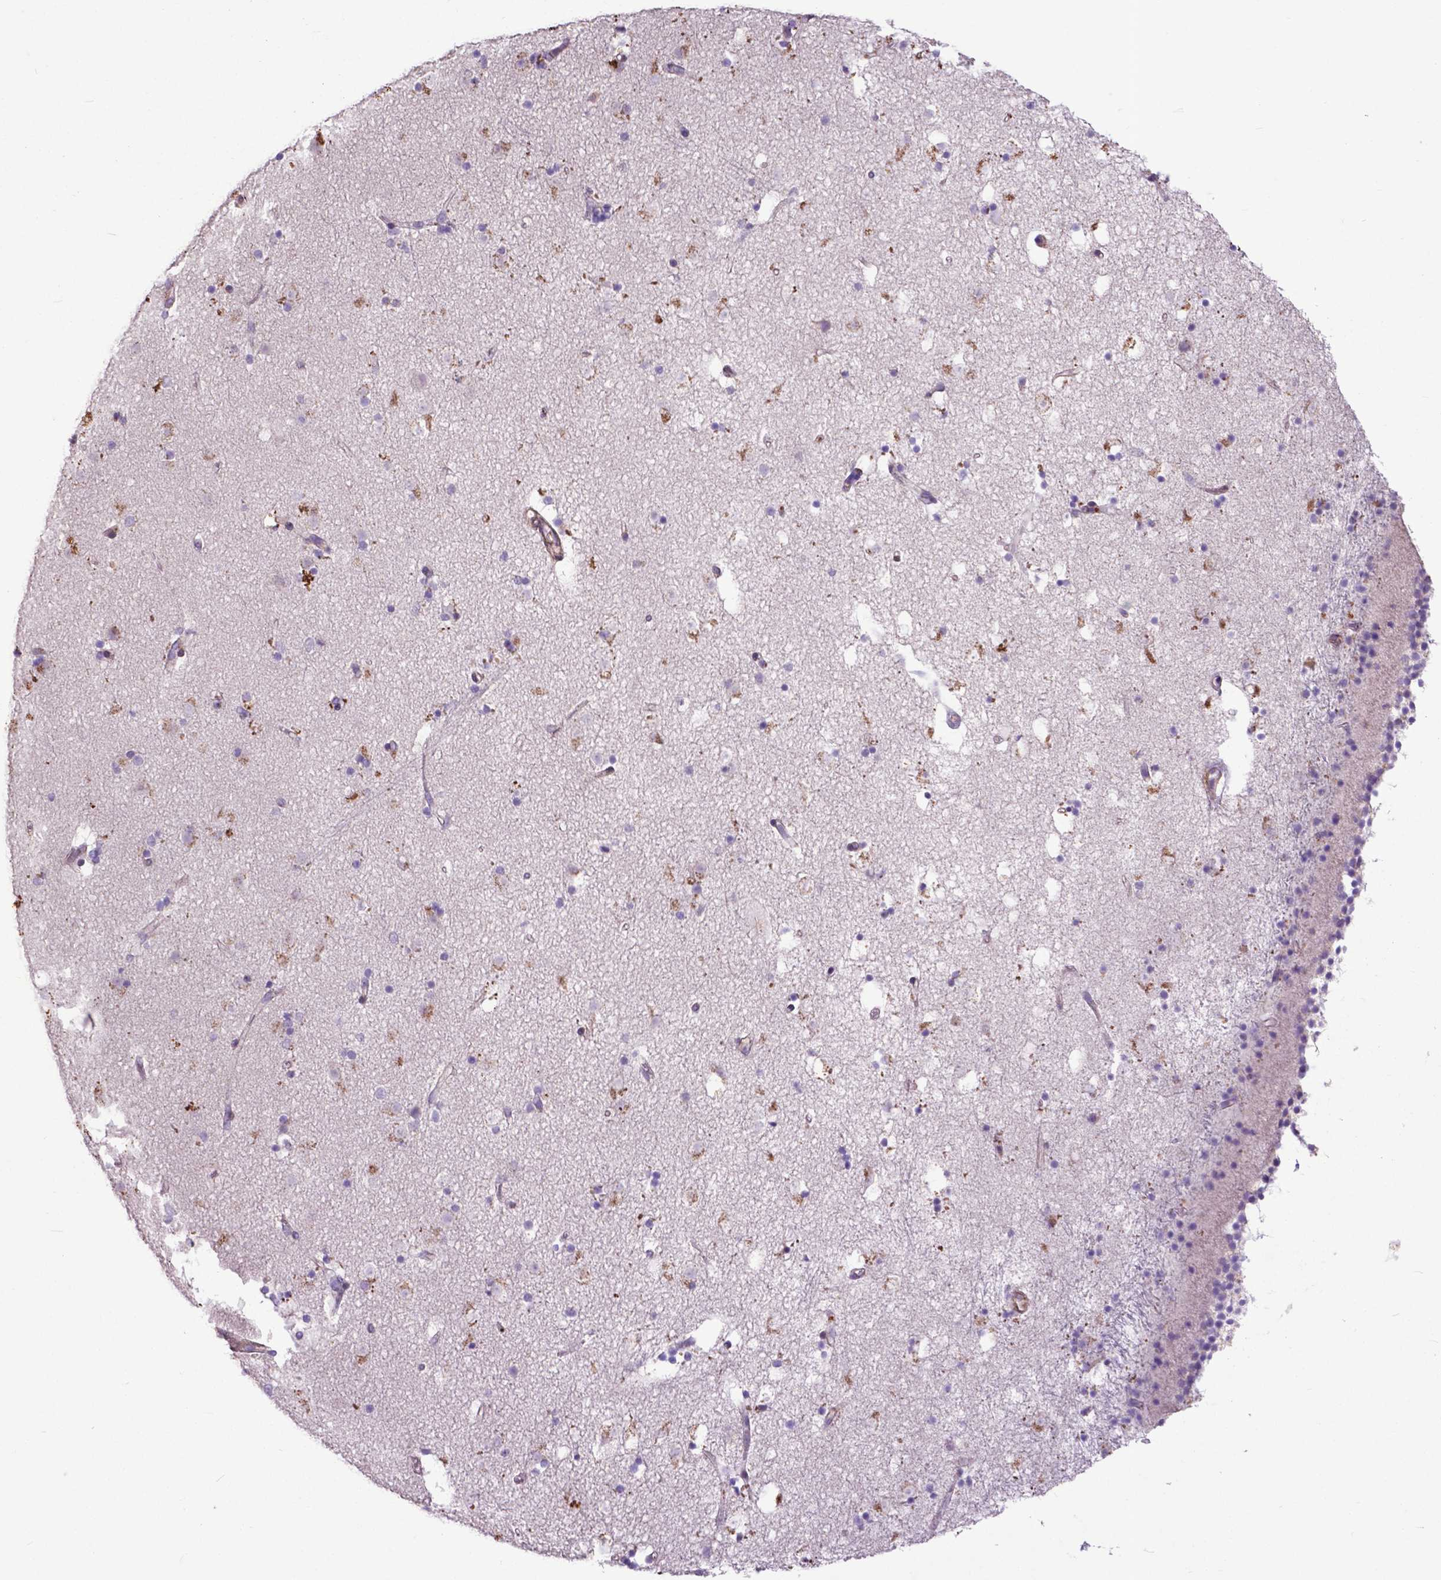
{"staining": {"intensity": "negative", "quantity": "none", "location": "none"}, "tissue": "caudate", "cell_type": "Glial cells", "image_type": "normal", "snomed": [{"axis": "morphology", "description": "Normal tissue, NOS"}, {"axis": "topography", "description": "Lateral ventricle wall"}], "caption": "IHC histopathology image of benign caudate stained for a protein (brown), which exhibits no expression in glial cells.", "gene": "PDLIM1", "patient": {"sex": "female", "age": 71}}